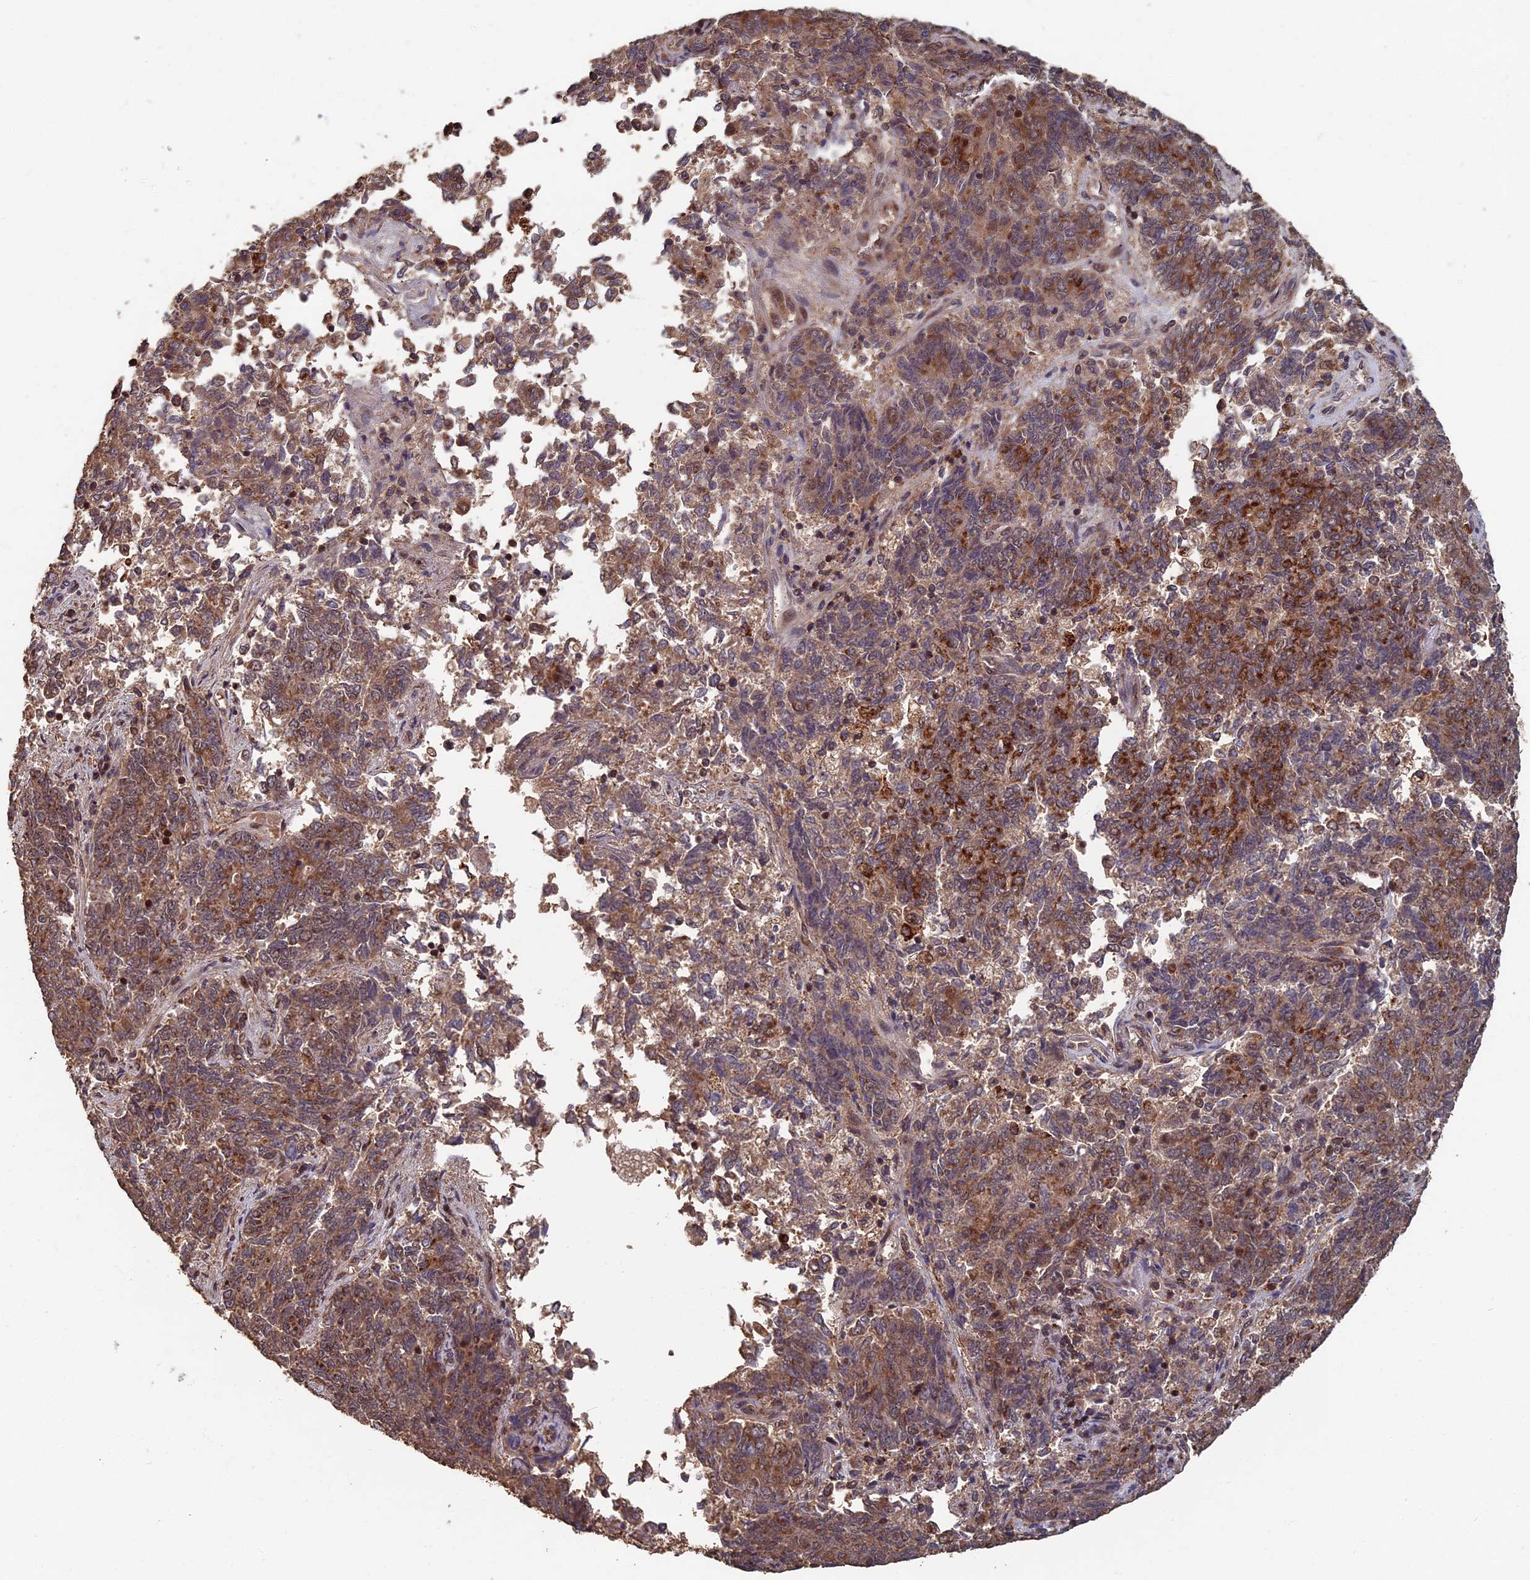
{"staining": {"intensity": "moderate", "quantity": ">75%", "location": "cytoplasmic/membranous"}, "tissue": "endometrial cancer", "cell_type": "Tumor cells", "image_type": "cancer", "snomed": [{"axis": "morphology", "description": "Adenocarcinoma, NOS"}, {"axis": "topography", "description": "Endometrium"}], "caption": "An IHC photomicrograph of tumor tissue is shown. Protein staining in brown labels moderate cytoplasmic/membranous positivity in endometrial cancer within tumor cells. The staining was performed using DAB (3,3'-diaminobenzidine) to visualize the protein expression in brown, while the nuclei were stained in blue with hematoxylin (Magnification: 20x).", "gene": "RASGRF1", "patient": {"sex": "female", "age": 80}}